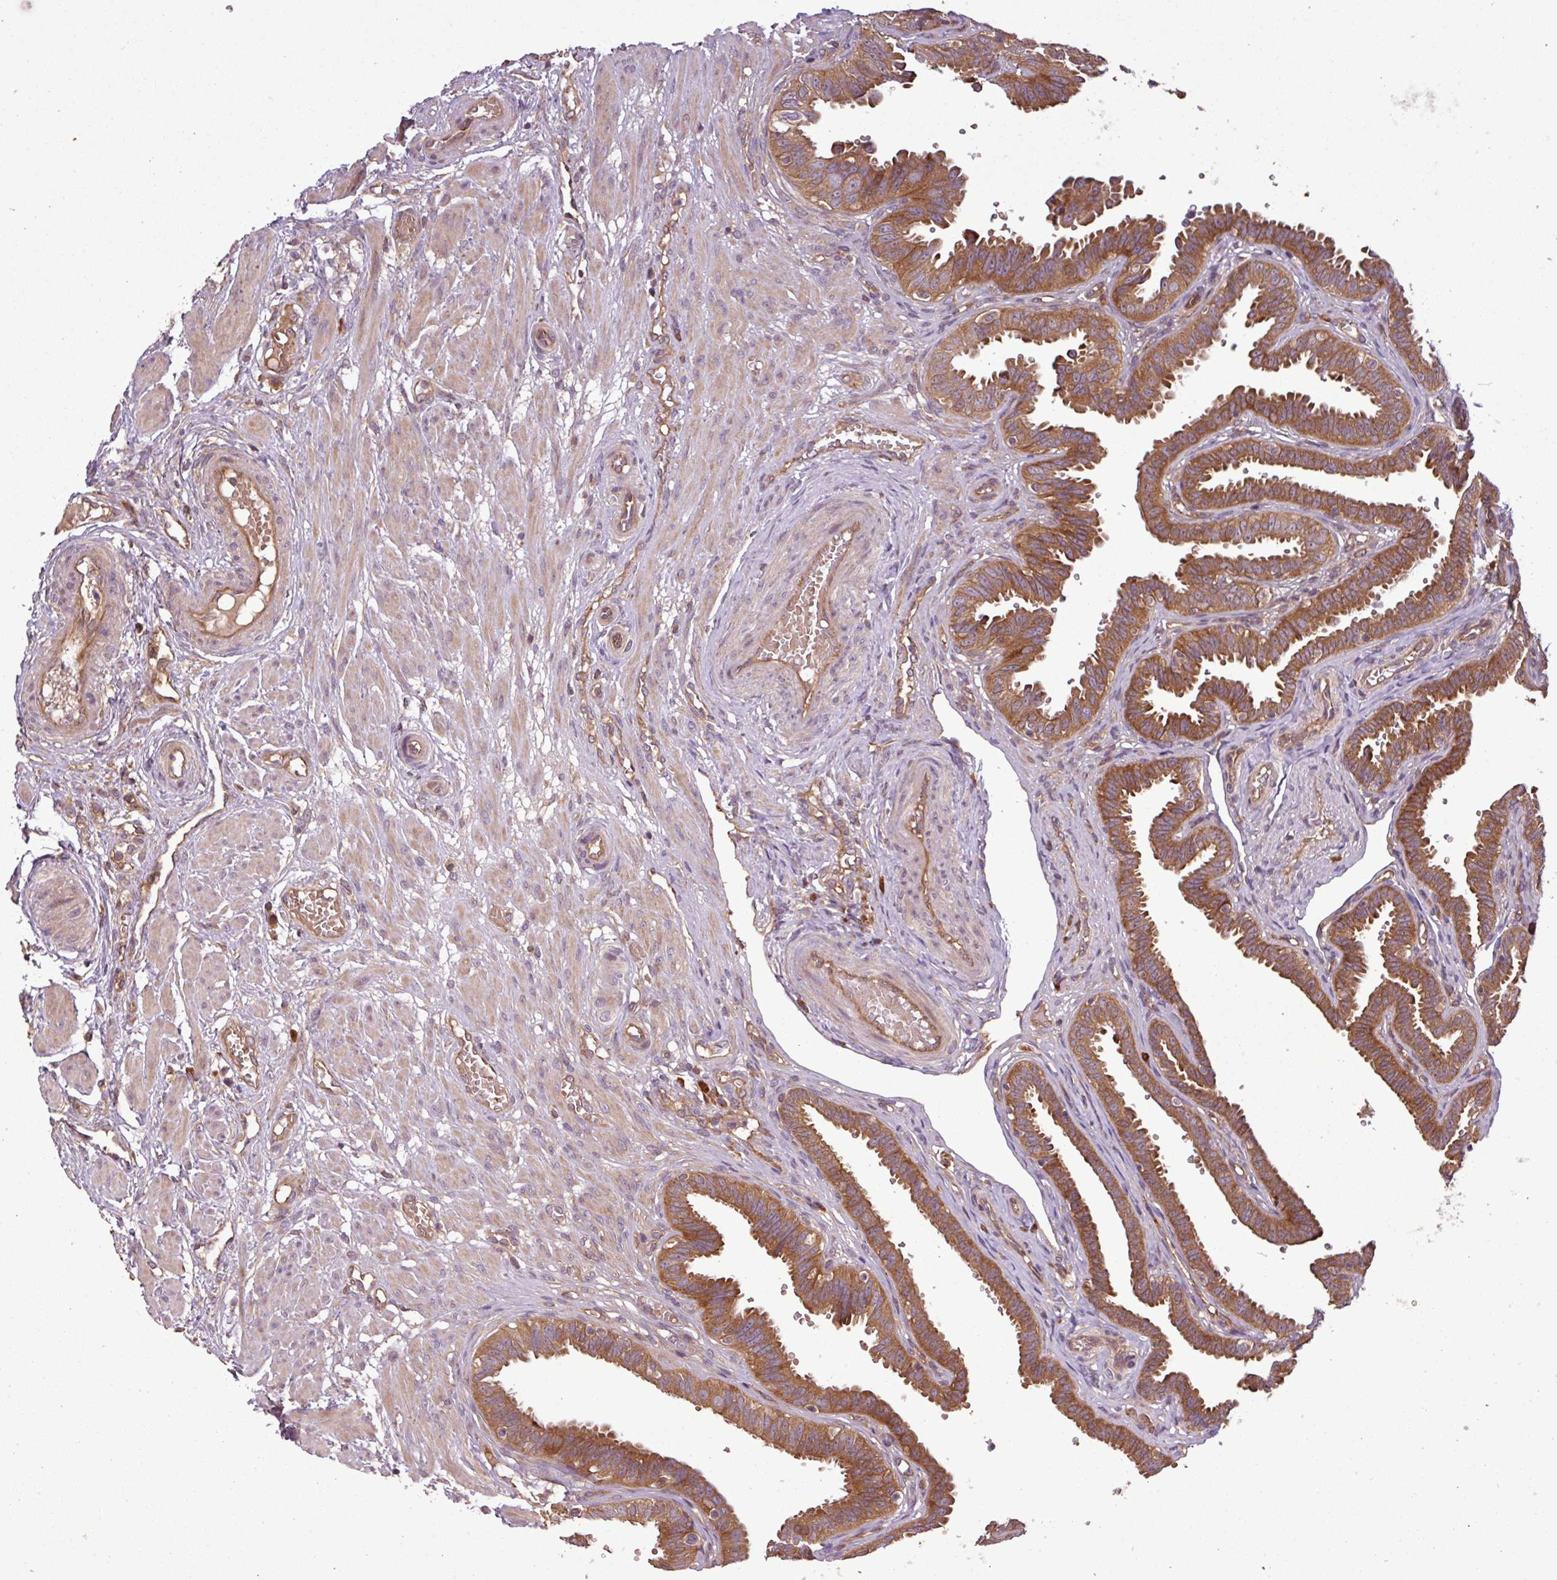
{"staining": {"intensity": "strong", "quantity": ">75%", "location": "cytoplasmic/membranous"}, "tissue": "fallopian tube", "cell_type": "Glandular cells", "image_type": "normal", "snomed": [{"axis": "morphology", "description": "Normal tissue, NOS"}, {"axis": "topography", "description": "Fallopian tube"}], "caption": "Protein staining displays strong cytoplasmic/membranous staining in approximately >75% of glandular cells in normal fallopian tube.", "gene": "SIRPB2", "patient": {"sex": "female", "age": 37}}